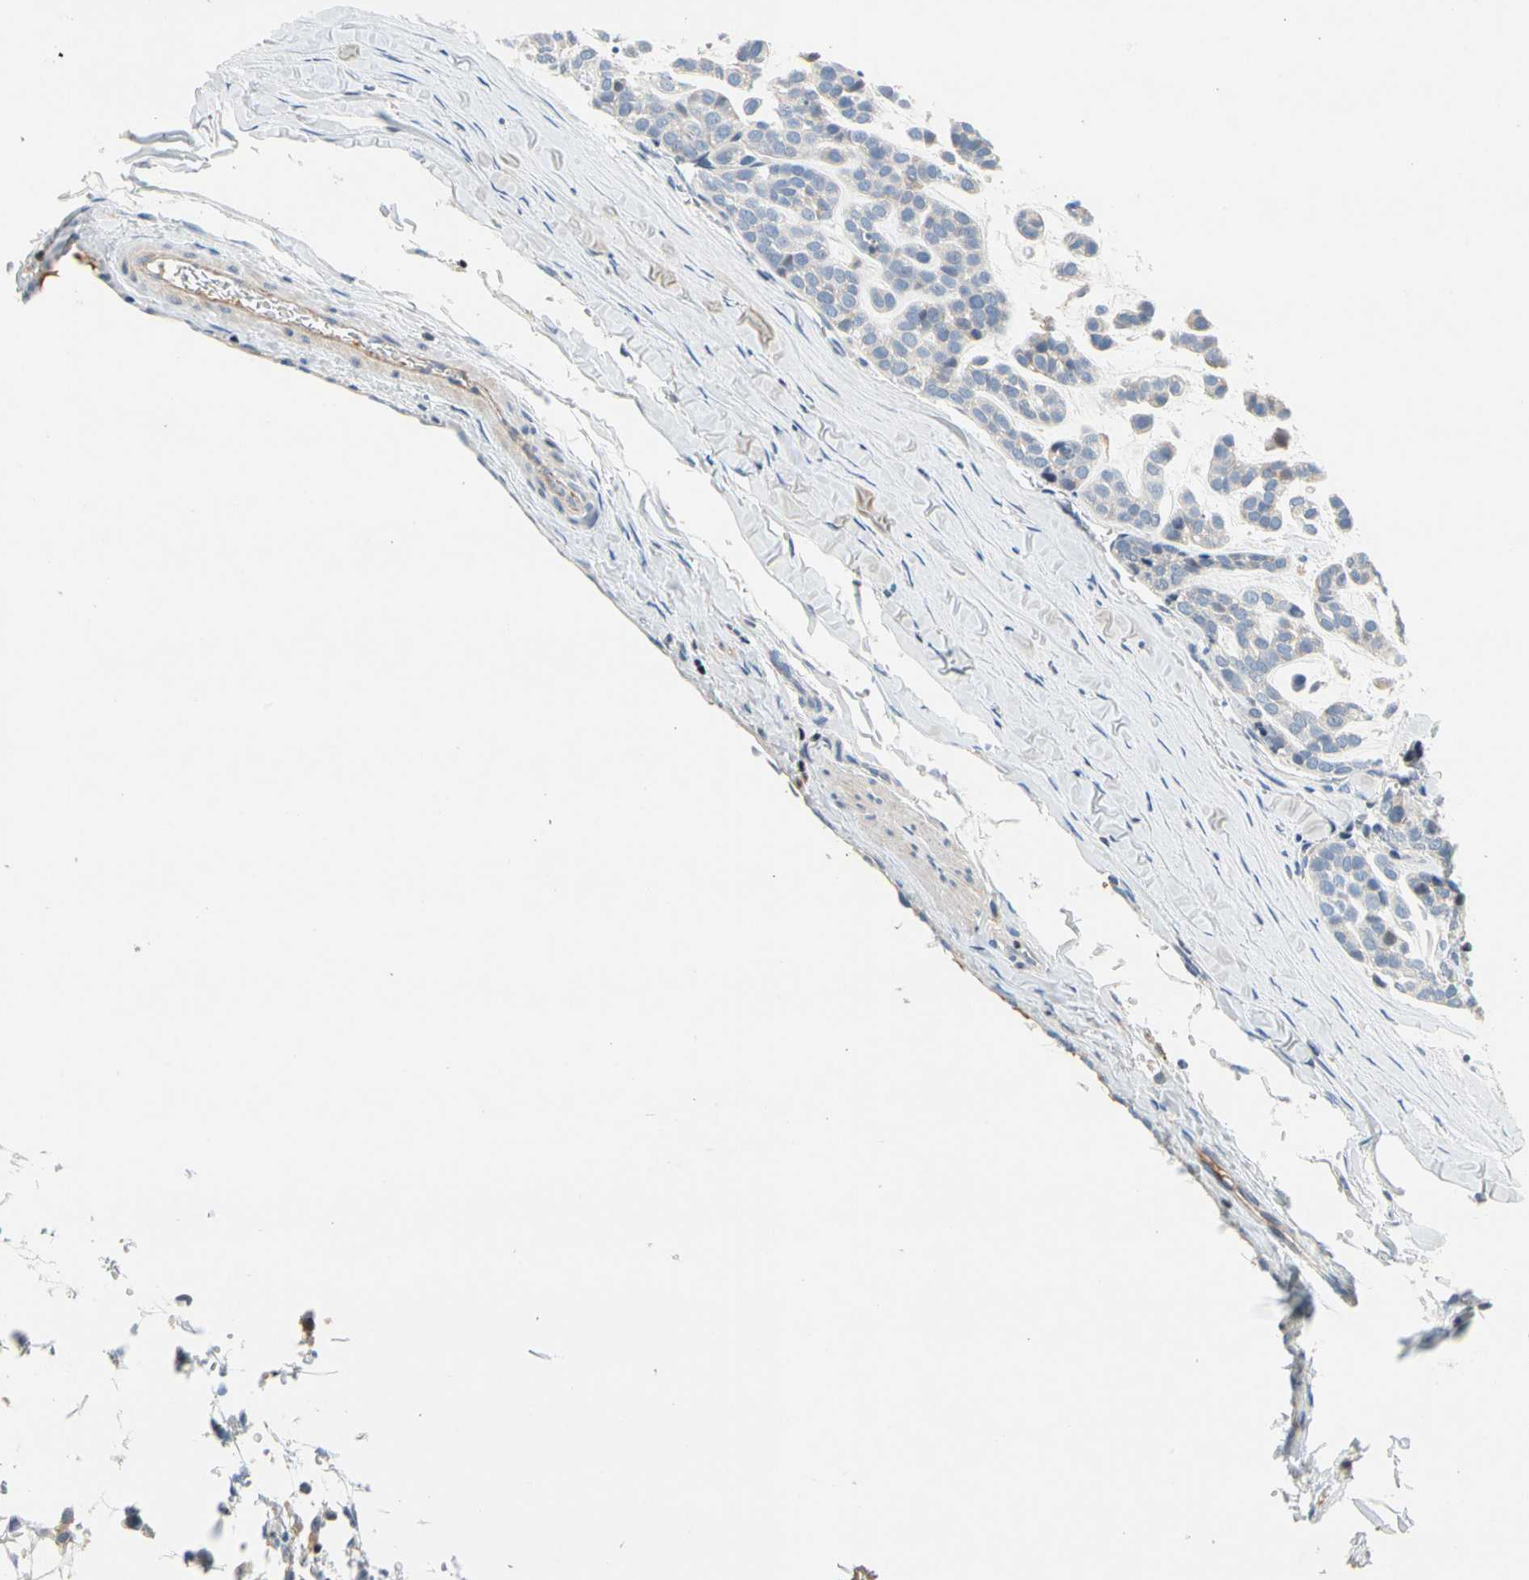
{"staining": {"intensity": "negative", "quantity": "none", "location": "none"}, "tissue": "head and neck cancer", "cell_type": "Tumor cells", "image_type": "cancer", "snomed": [{"axis": "morphology", "description": "Adenocarcinoma, NOS"}, {"axis": "morphology", "description": "Adenoma, NOS"}, {"axis": "topography", "description": "Head-Neck"}], "caption": "IHC of human head and neck cancer (adenoma) exhibits no positivity in tumor cells. (DAB immunohistochemistry, high magnification).", "gene": "SP140", "patient": {"sex": "female", "age": 55}}